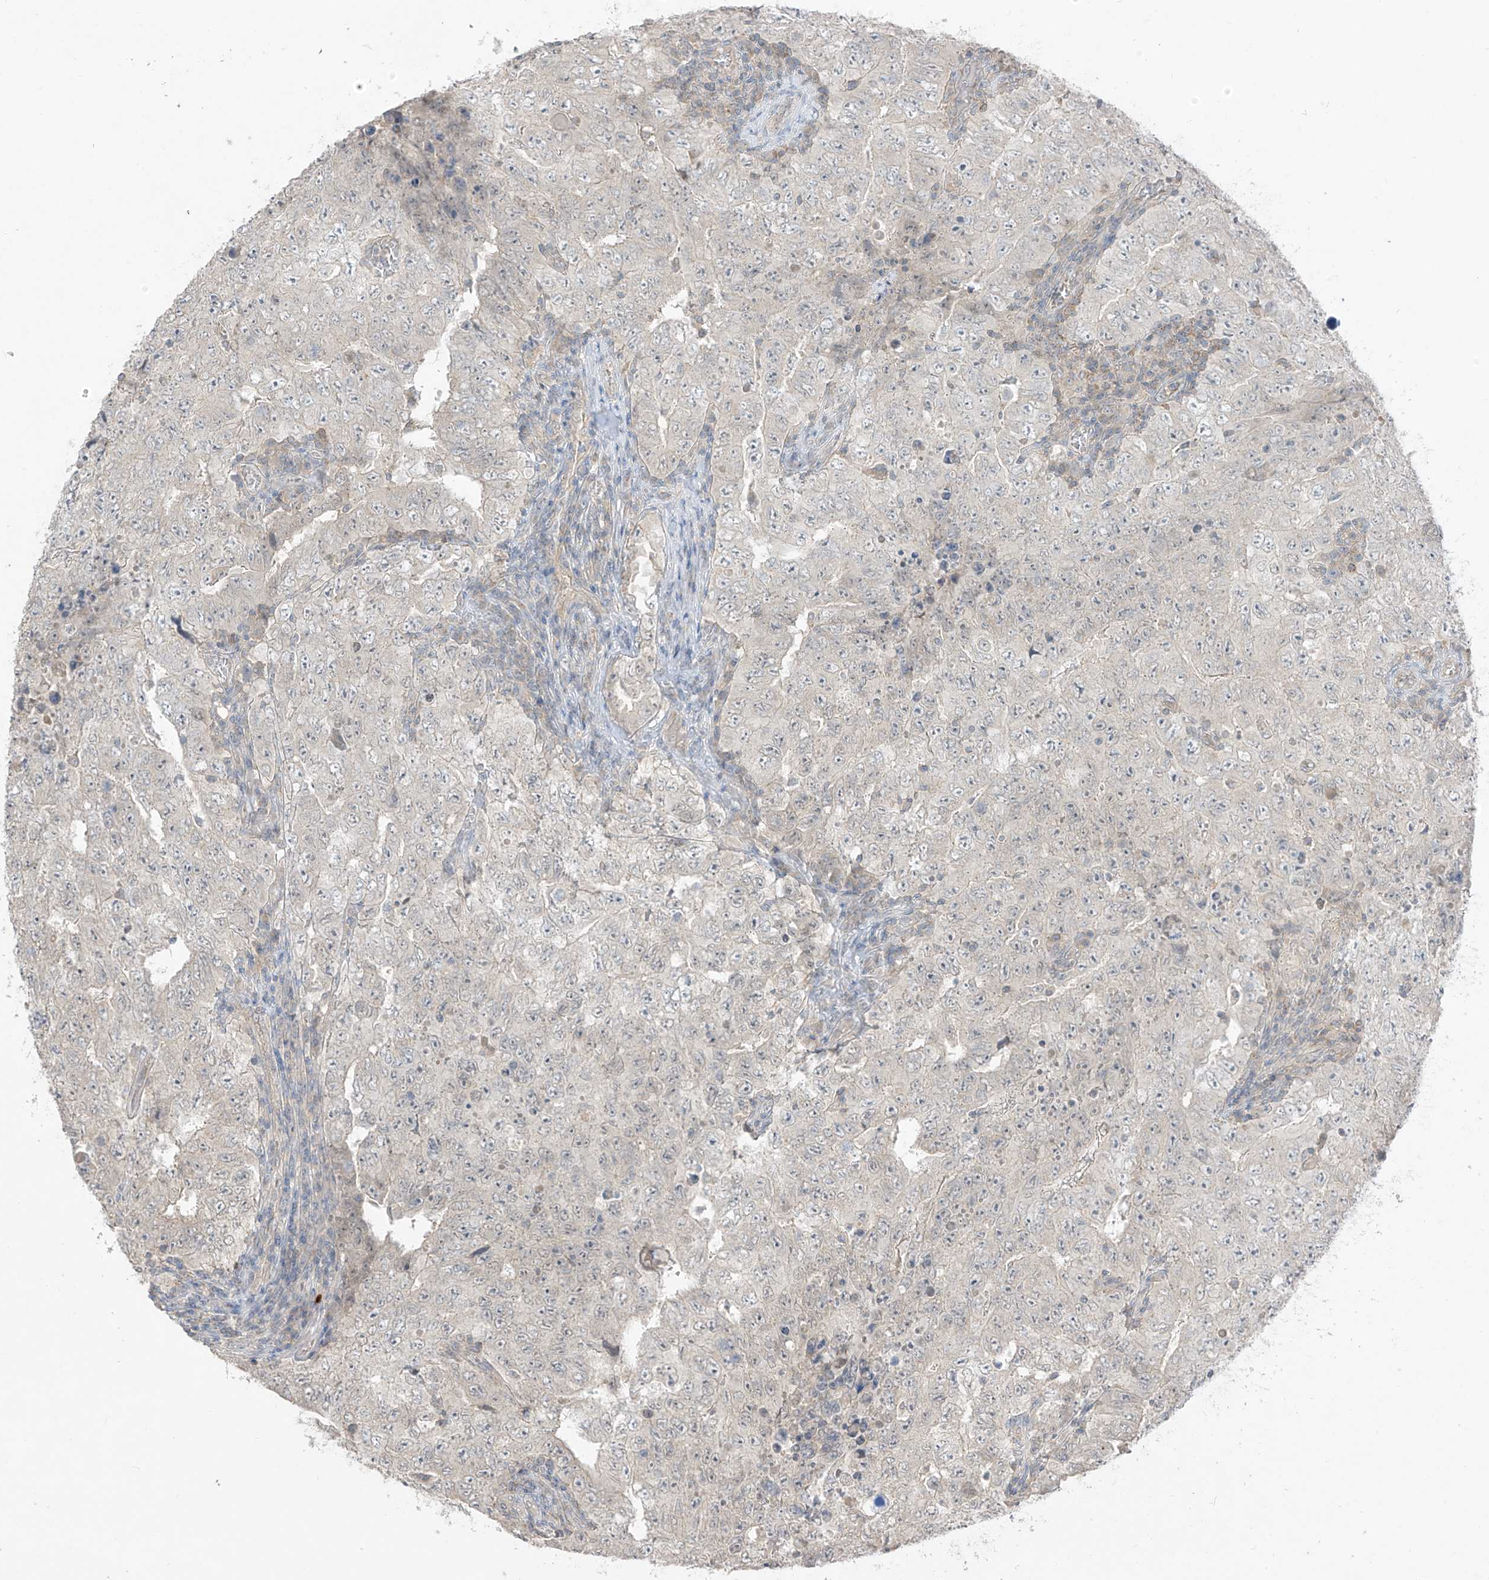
{"staining": {"intensity": "negative", "quantity": "none", "location": "none"}, "tissue": "testis cancer", "cell_type": "Tumor cells", "image_type": "cancer", "snomed": [{"axis": "morphology", "description": "Carcinoma, Embryonal, NOS"}, {"axis": "topography", "description": "Testis"}], "caption": "Testis cancer (embryonal carcinoma) was stained to show a protein in brown. There is no significant positivity in tumor cells.", "gene": "ANGEL2", "patient": {"sex": "male", "age": 26}}